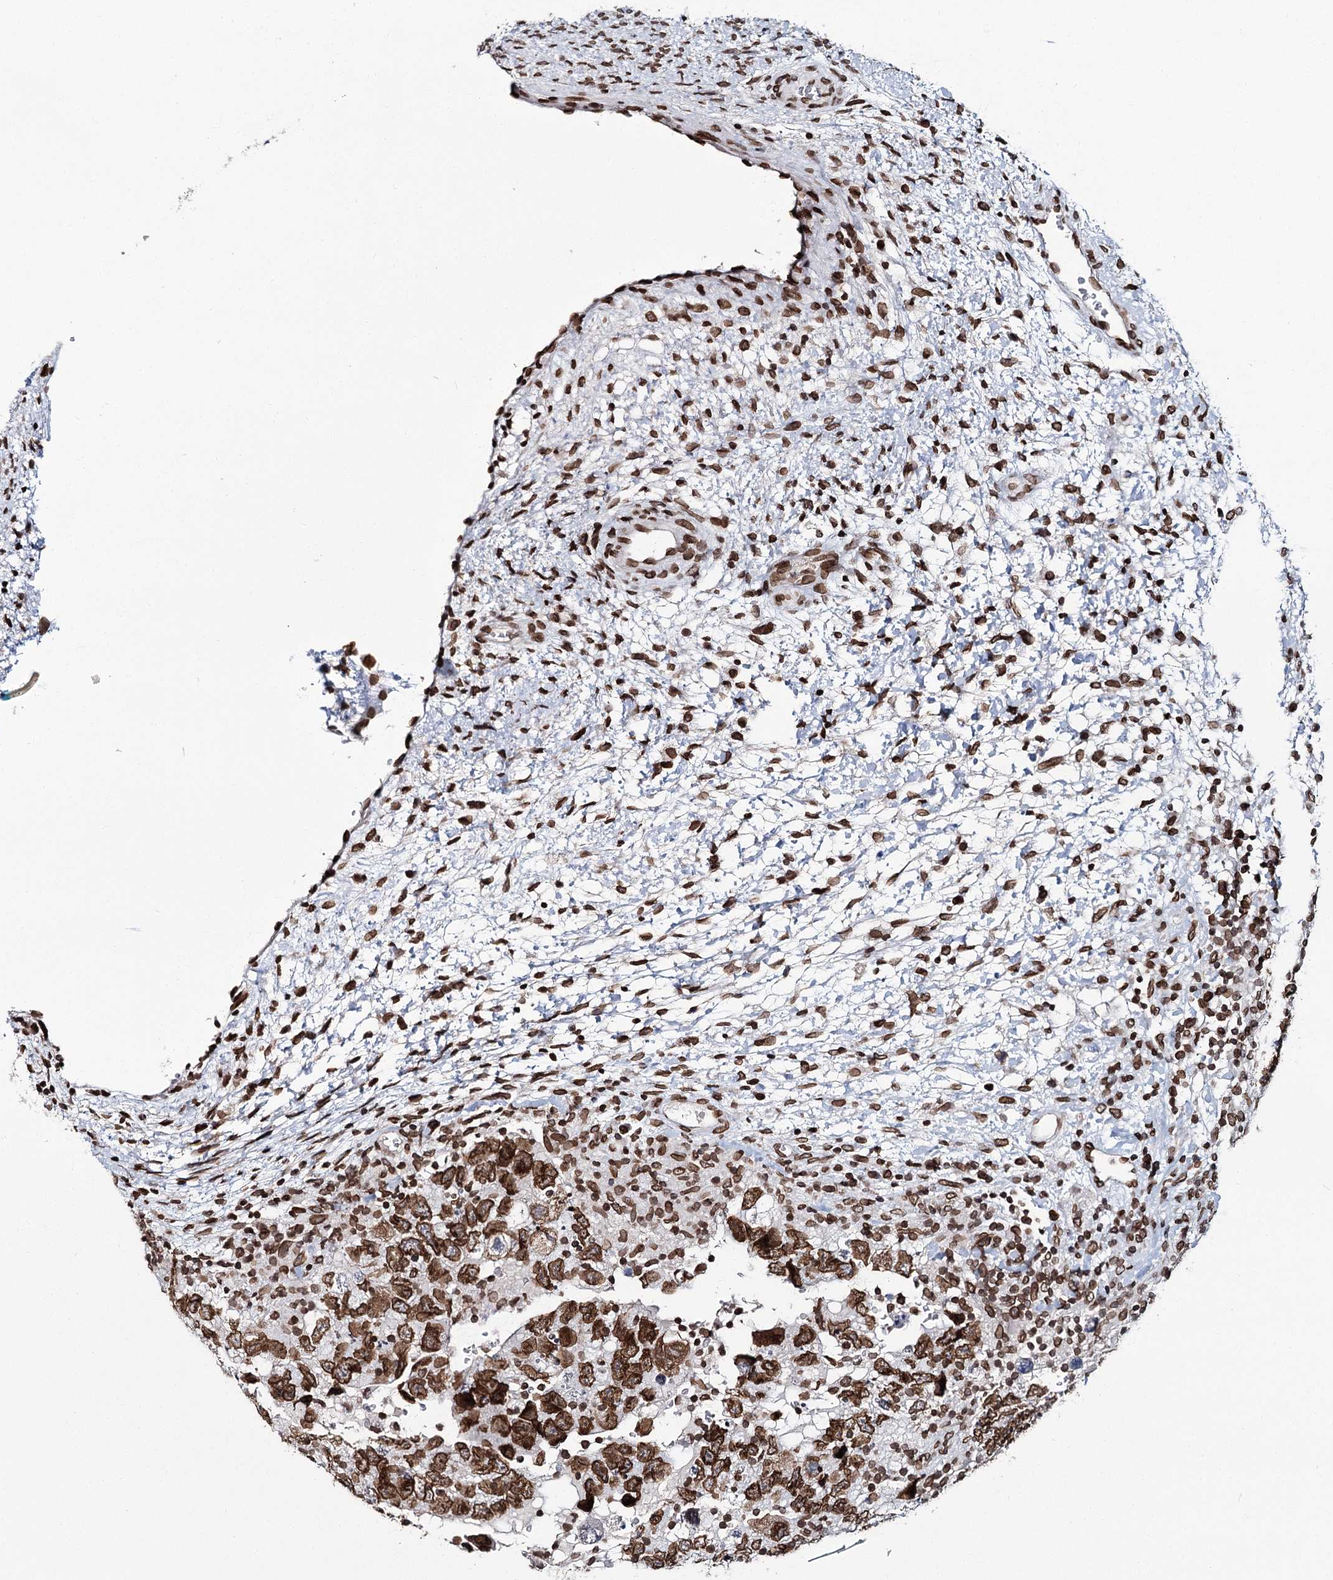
{"staining": {"intensity": "strong", "quantity": ">75%", "location": "cytoplasmic/membranous,nuclear"}, "tissue": "testis cancer", "cell_type": "Tumor cells", "image_type": "cancer", "snomed": [{"axis": "morphology", "description": "Carcinoma, Embryonal, NOS"}, {"axis": "topography", "description": "Testis"}], "caption": "Testis cancer (embryonal carcinoma) was stained to show a protein in brown. There is high levels of strong cytoplasmic/membranous and nuclear staining in about >75% of tumor cells.", "gene": "KIAA0930", "patient": {"sex": "male", "age": 37}}